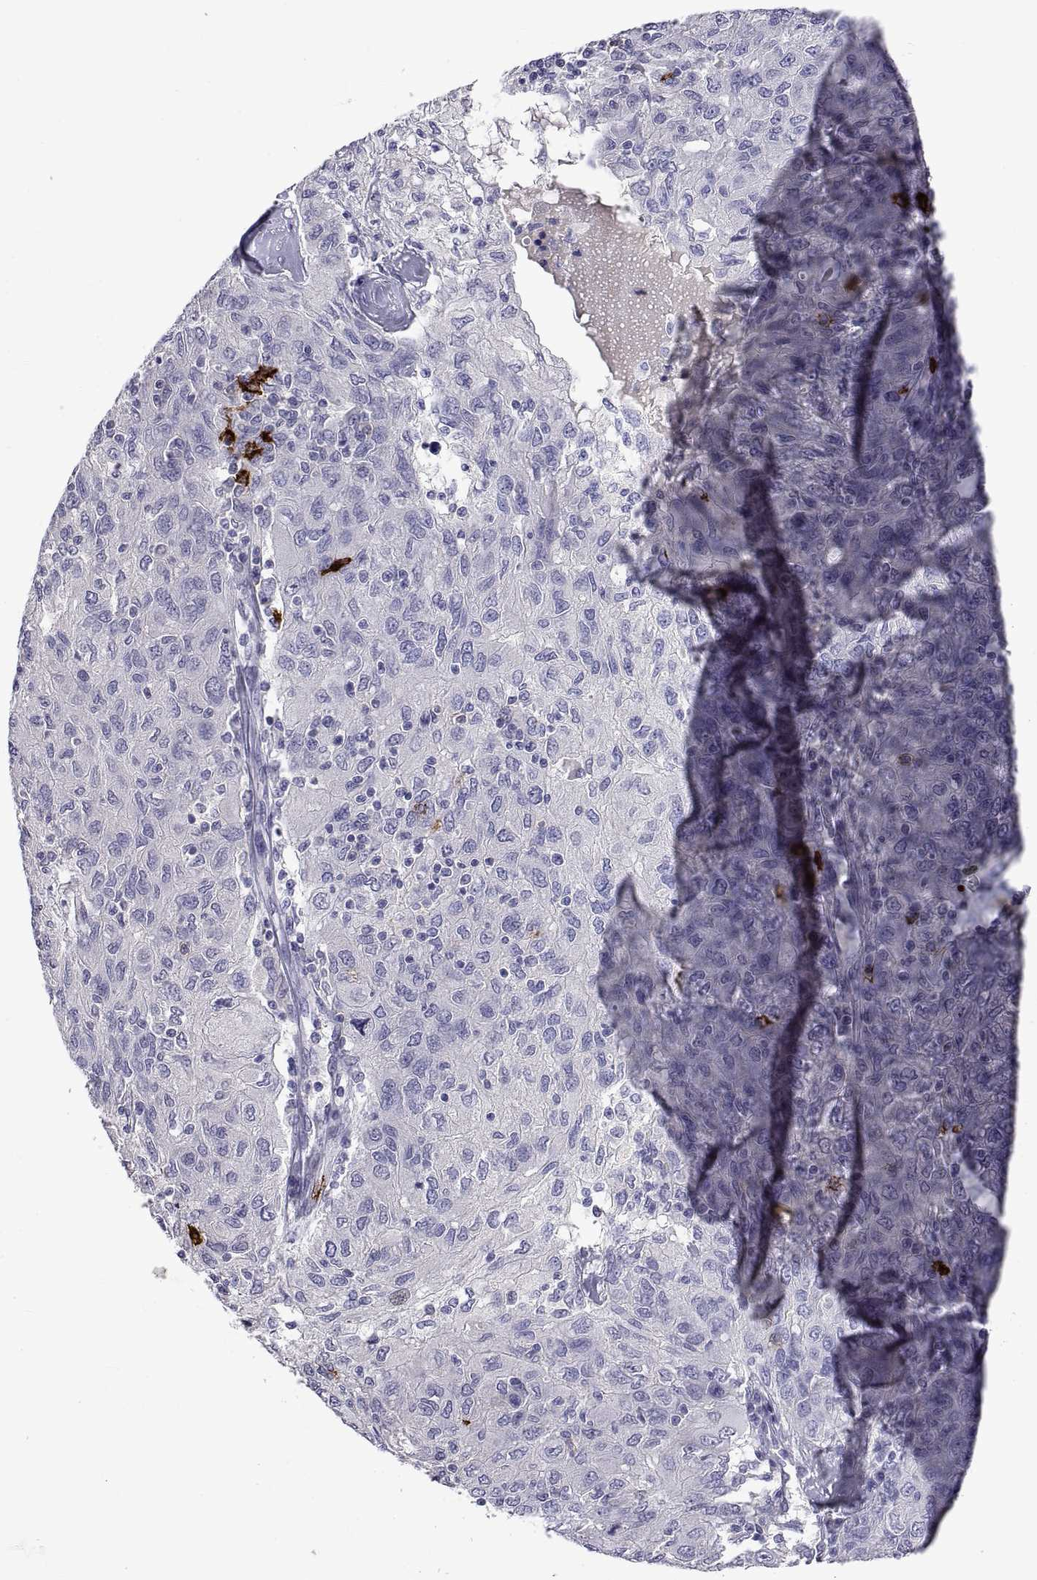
{"staining": {"intensity": "negative", "quantity": "none", "location": "none"}, "tissue": "ovarian cancer", "cell_type": "Tumor cells", "image_type": "cancer", "snomed": [{"axis": "morphology", "description": "Carcinoma, endometroid"}, {"axis": "topography", "description": "Ovary"}], "caption": "Human ovarian cancer stained for a protein using IHC reveals no expression in tumor cells.", "gene": "MS4A1", "patient": {"sex": "female", "age": 50}}